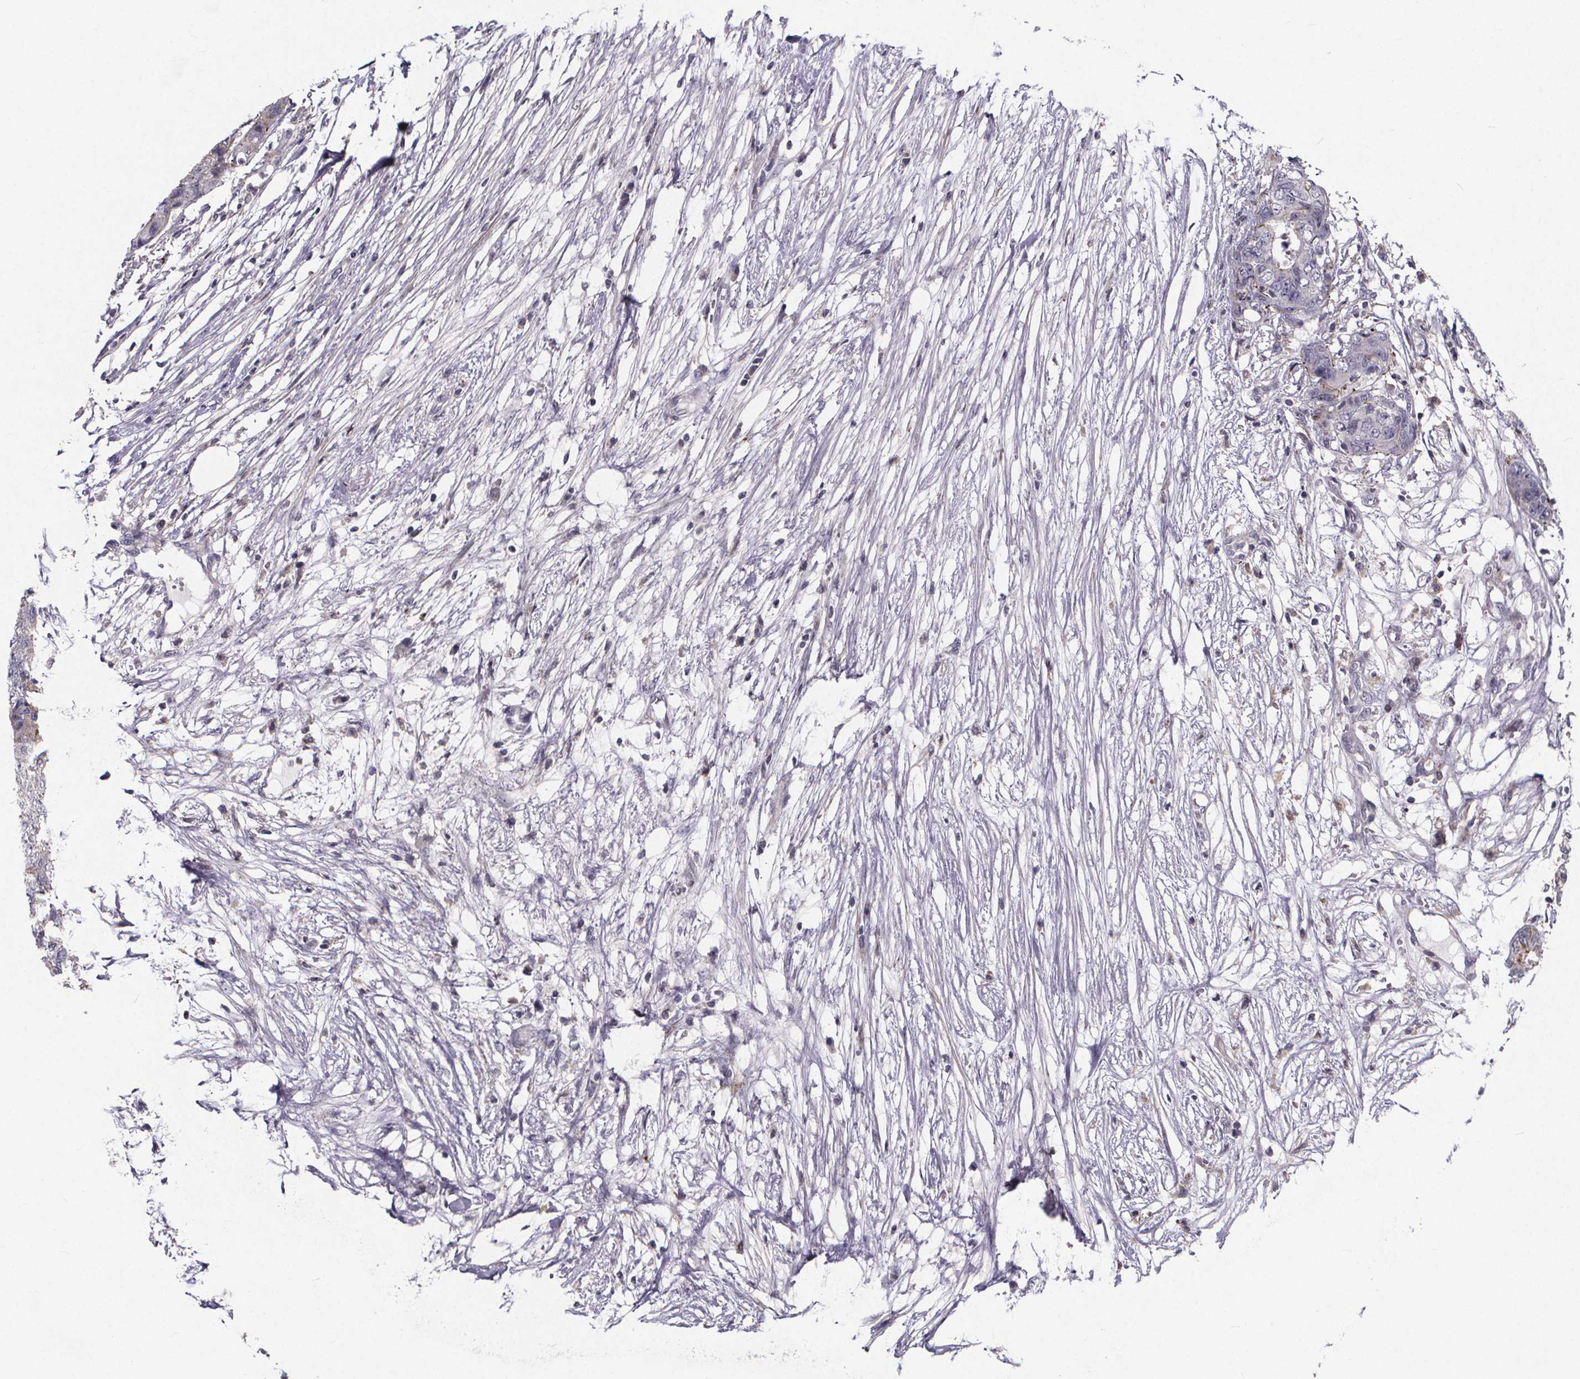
{"staining": {"intensity": "negative", "quantity": "none", "location": "none"}, "tissue": "colorectal cancer", "cell_type": "Tumor cells", "image_type": "cancer", "snomed": [{"axis": "morphology", "description": "Adenocarcinoma, NOS"}, {"axis": "topography", "description": "Colon"}], "caption": "Histopathology image shows no significant protein positivity in tumor cells of colorectal cancer.", "gene": "FBXW2", "patient": {"sex": "female", "age": 48}}